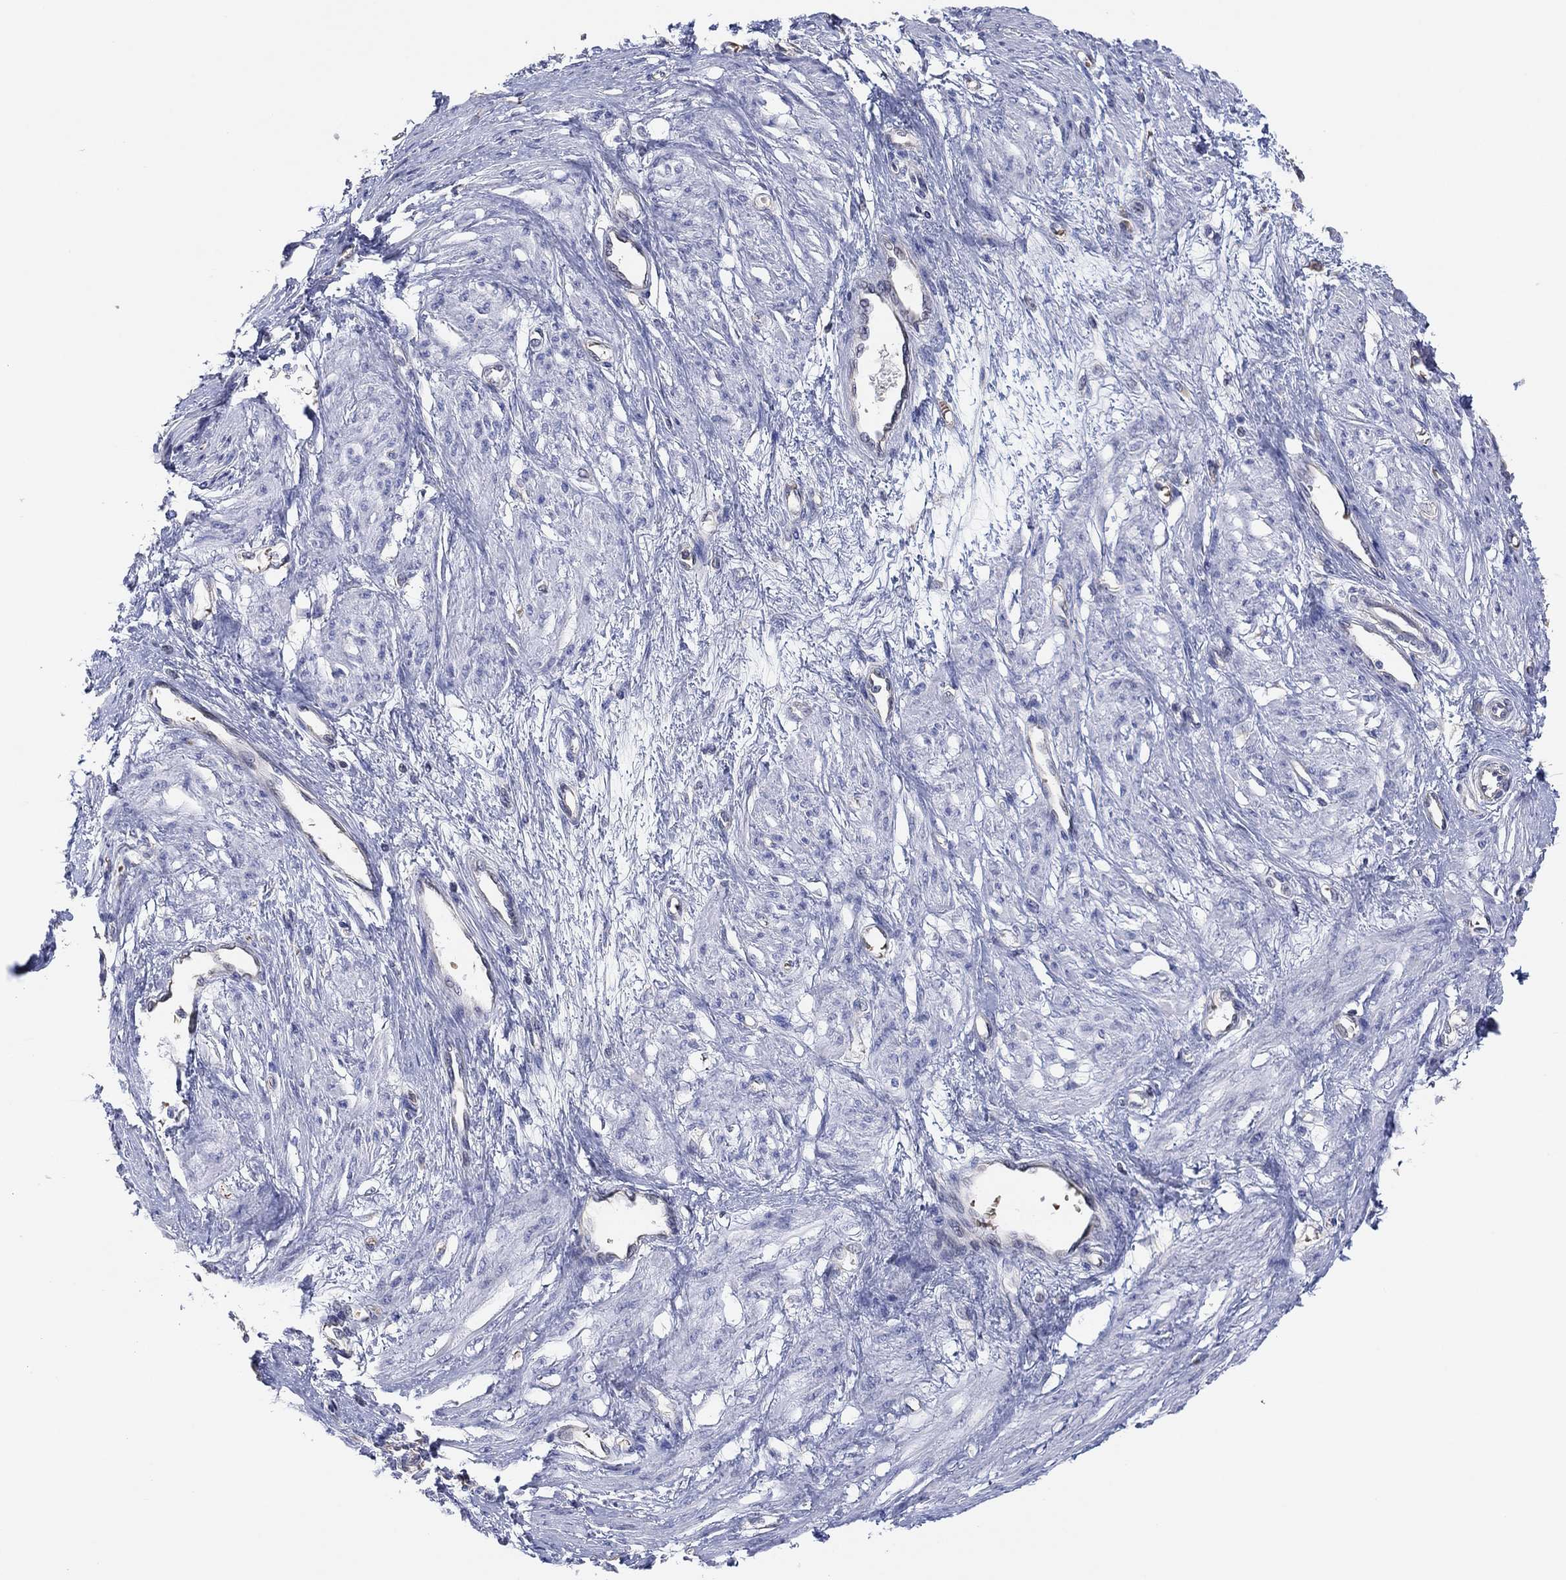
{"staining": {"intensity": "negative", "quantity": "none", "location": "none"}, "tissue": "smooth muscle", "cell_type": "Smooth muscle cells", "image_type": "normal", "snomed": [{"axis": "morphology", "description": "Normal tissue, NOS"}, {"axis": "topography", "description": "Smooth muscle"}, {"axis": "topography", "description": "Uterus"}], "caption": "Immunohistochemistry photomicrograph of benign human smooth muscle stained for a protein (brown), which reveals no expression in smooth muscle cells. (DAB (3,3'-diaminobenzidine) IHC visualized using brightfield microscopy, high magnification).", "gene": "CFTR", "patient": {"sex": "female", "age": 39}}